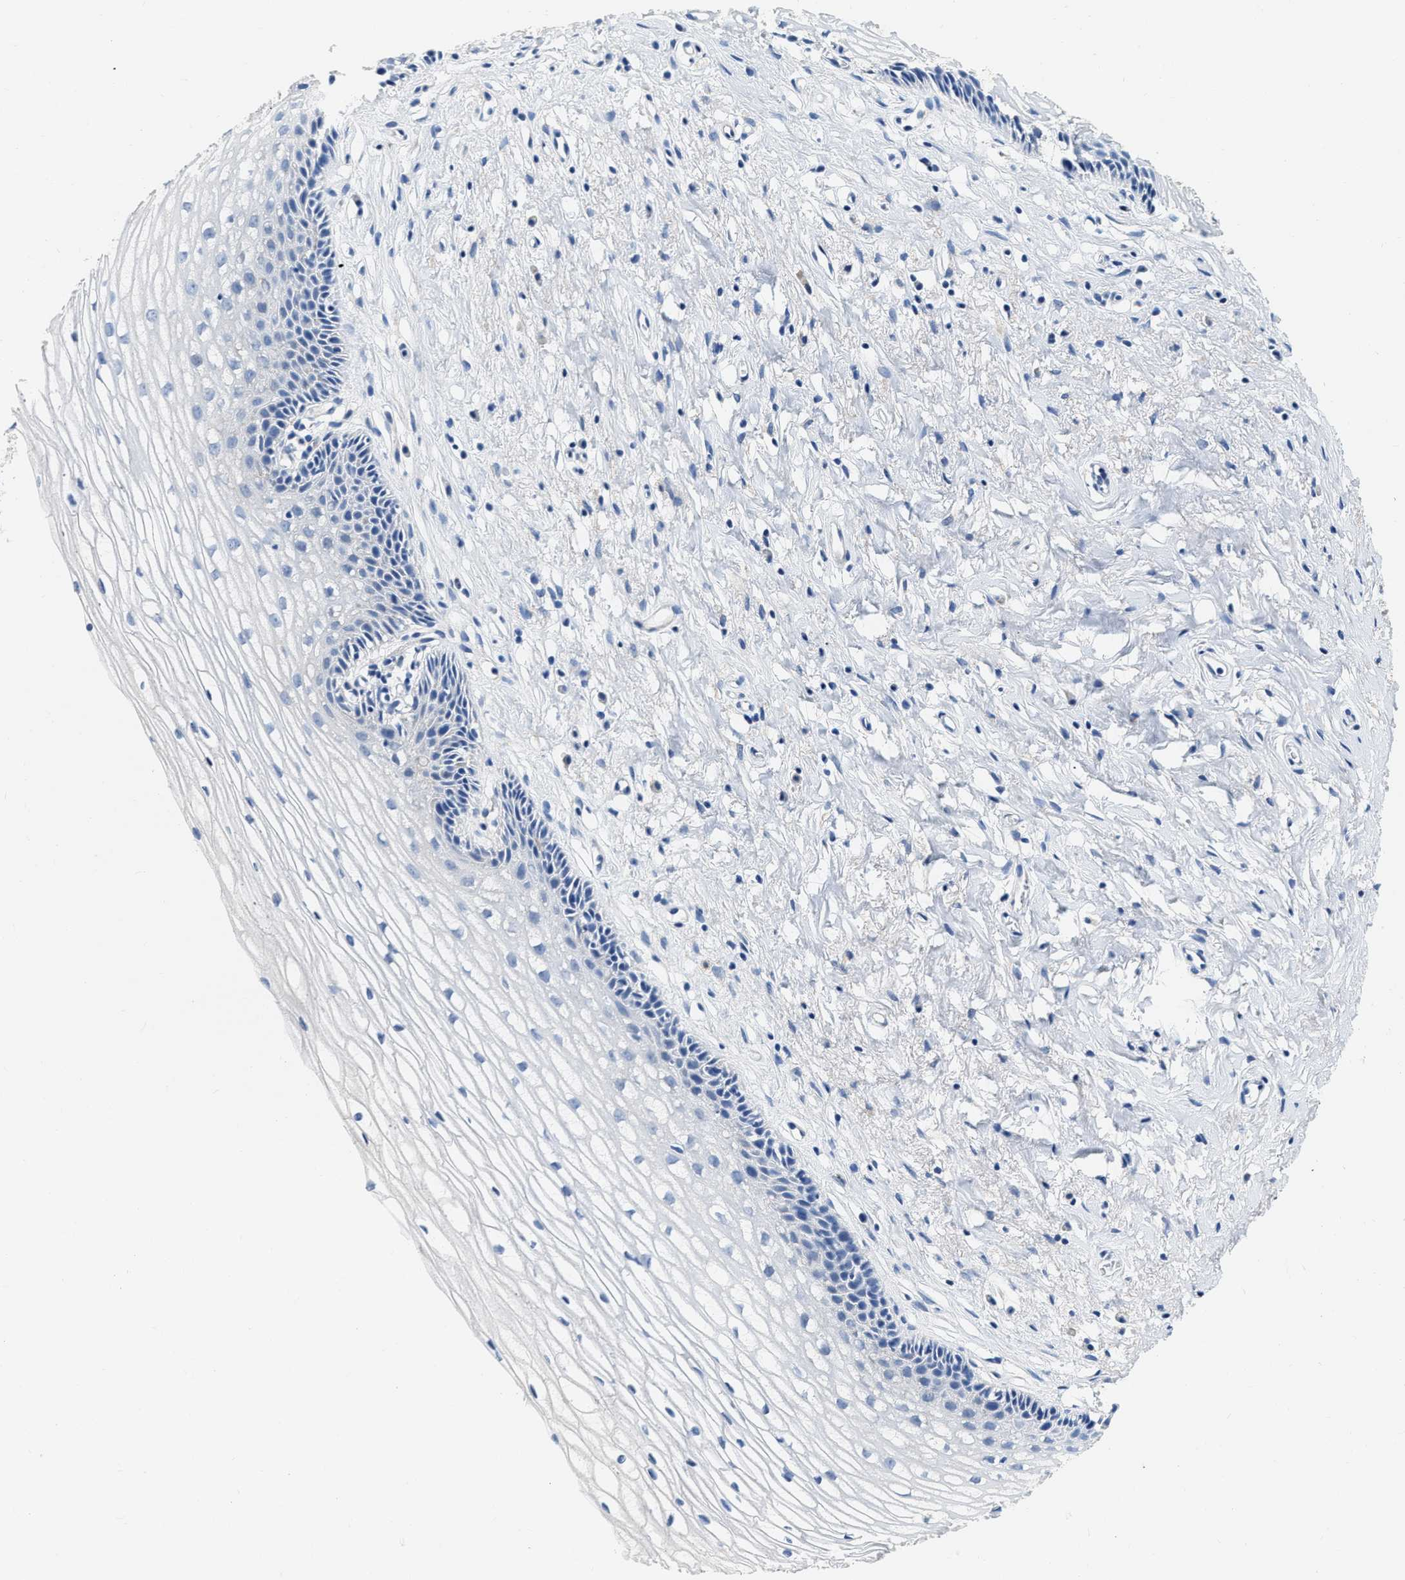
{"staining": {"intensity": "negative", "quantity": "none", "location": "none"}, "tissue": "cervix", "cell_type": "Glandular cells", "image_type": "normal", "snomed": [{"axis": "morphology", "description": "Normal tissue, NOS"}, {"axis": "topography", "description": "Cervix"}], "caption": "This is an IHC histopathology image of benign cervix. There is no positivity in glandular cells.", "gene": "EIF2AK2", "patient": {"sex": "female", "age": 77}}